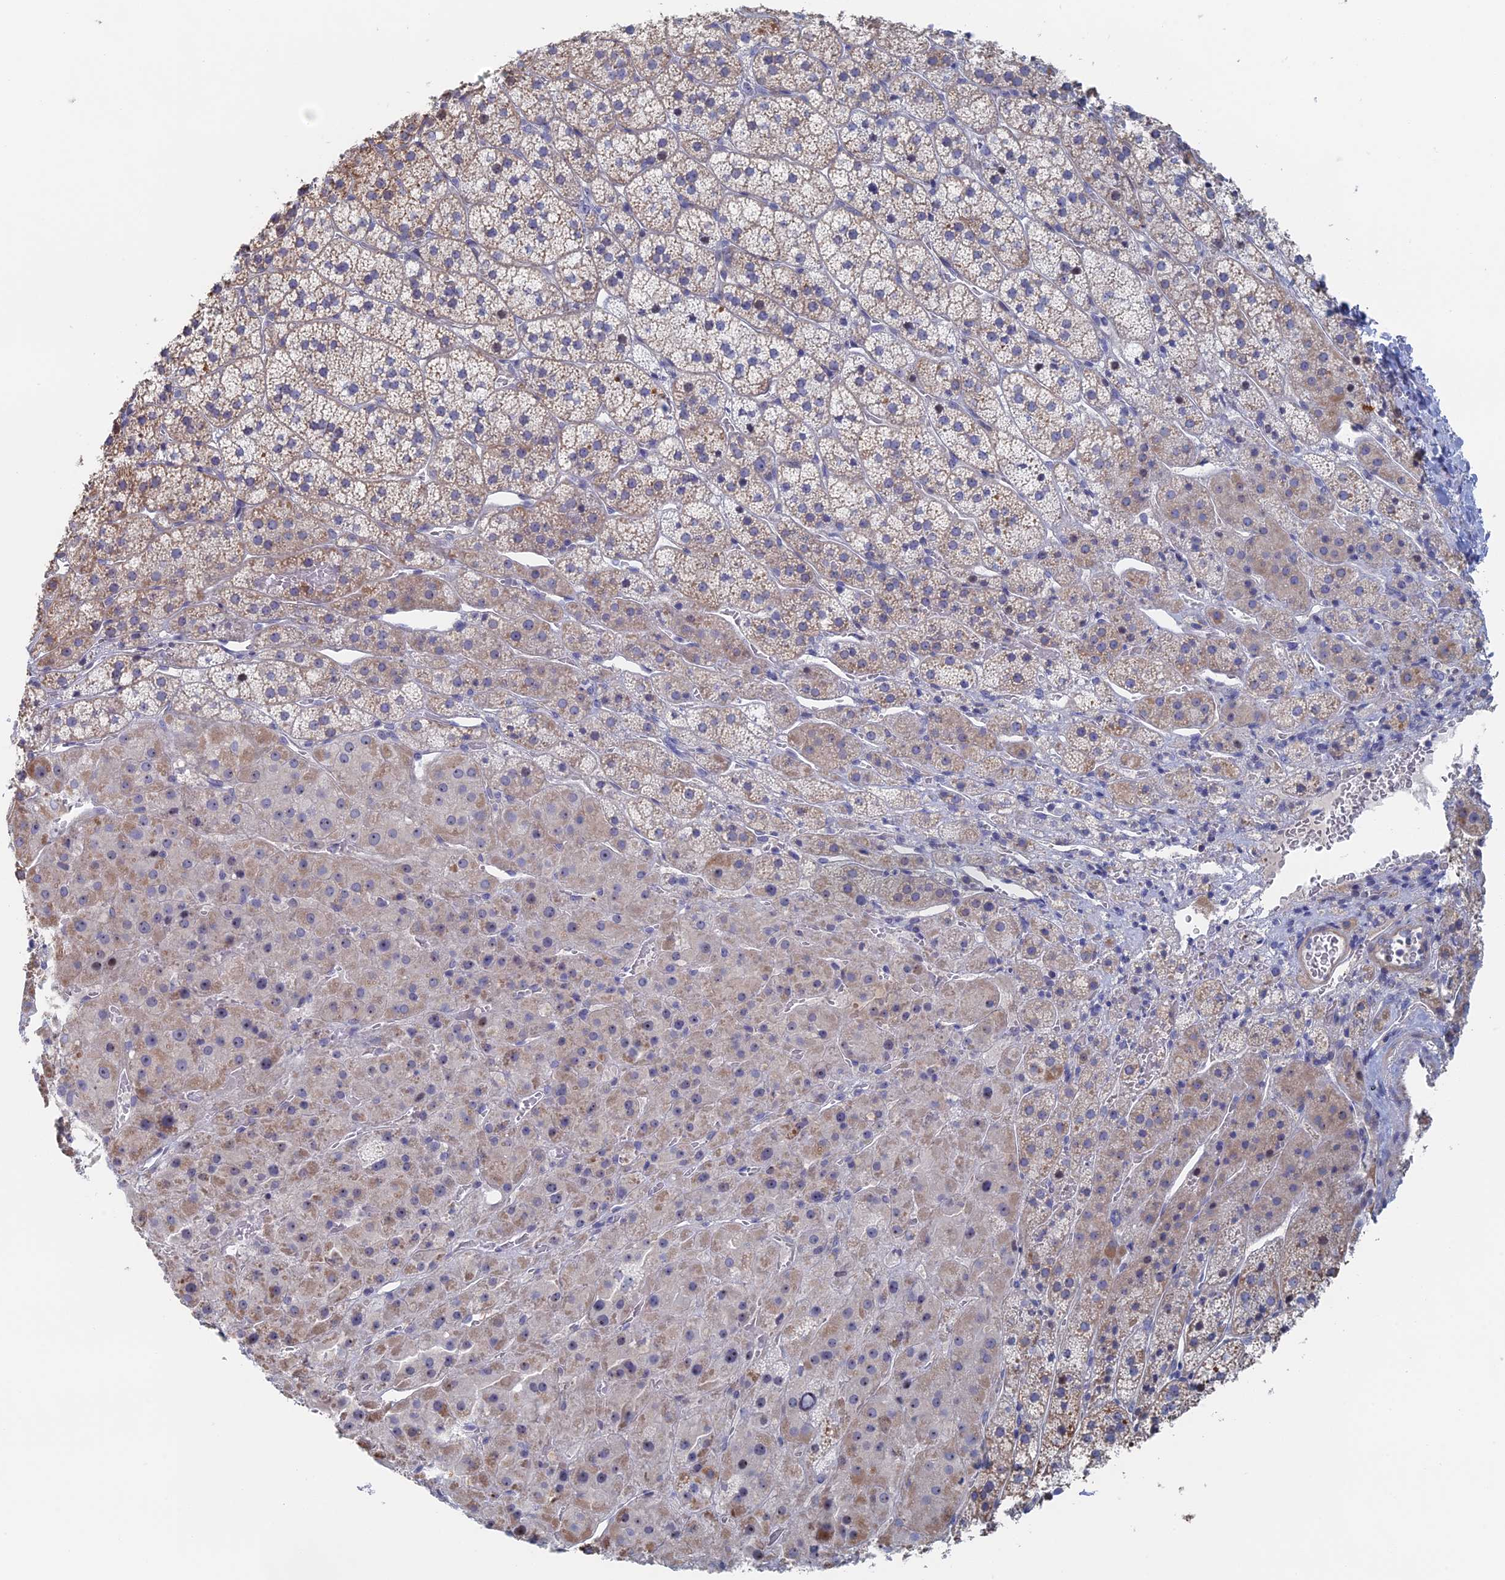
{"staining": {"intensity": "weak", "quantity": "25%-75%", "location": "cytoplasmic/membranous"}, "tissue": "adrenal gland", "cell_type": "Glandular cells", "image_type": "normal", "snomed": [{"axis": "morphology", "description": "Normal tissue, NOS"}, {"axis": "topography", "description": "Adrenal gland"}], "caption": "Normal adrenal gland reveals weak cytoplasmic/membranous expression in approximately 25%-75% of glandular cells, visualized by immunohistochemistry. The staining was performed using DAB, with brown indicating positive protein expression. Nuclei are stained blue with hematoxylin.", "gene": "IL7", "patient": {"sex": "female", "age": 44}}